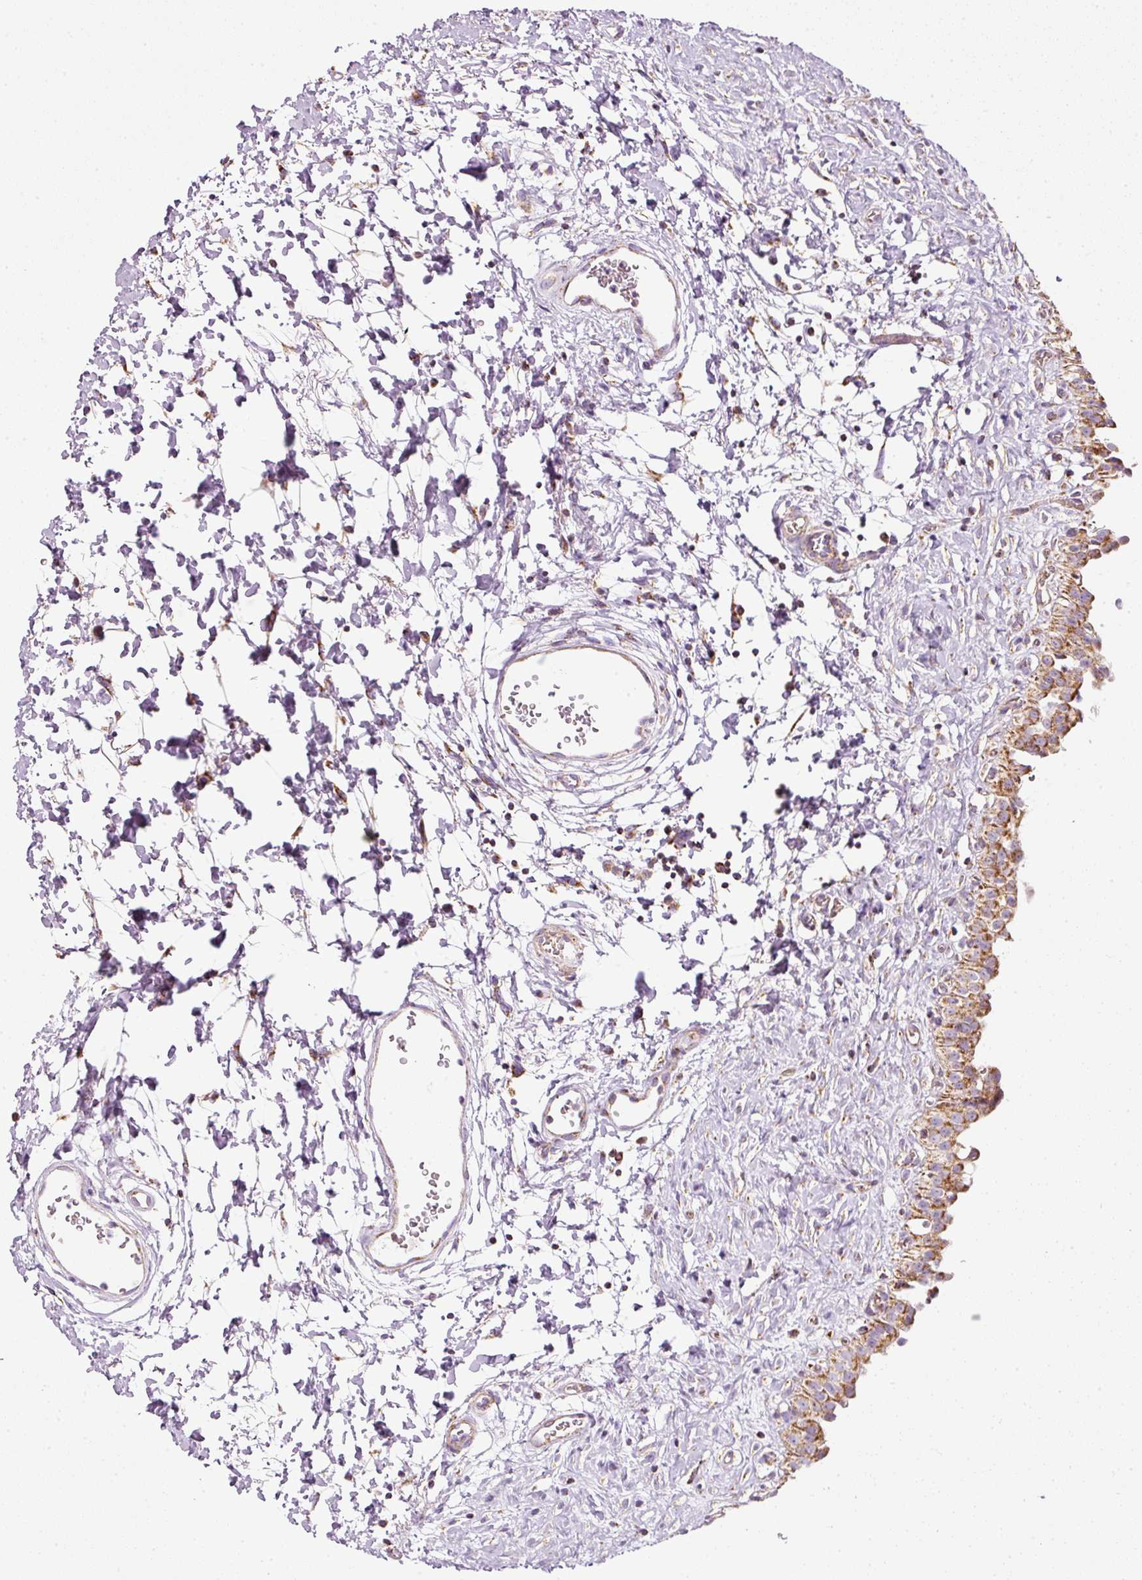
{"staining": {"intensity": "strong", "quantity": ">75%", "location": "cytoplasmic/membranous"}, "tissue": "urinary bladder", "cell_type": "Urothelial cells", "image_type": "normal", "snomed": [{"axis": "morphology", "description": "Normal tissue, NOS"}, {"axis": "topography", "description": "Urinary bladder"}], "caption": "About >75% of urothelial cells in unremarkable human urinary bladder display strong cytoplasmic/membranous protein staining as visualized by brown immunohistochemical staining.", "gene": "SDHA", "patient": {"sex": "male", "age": 51}}